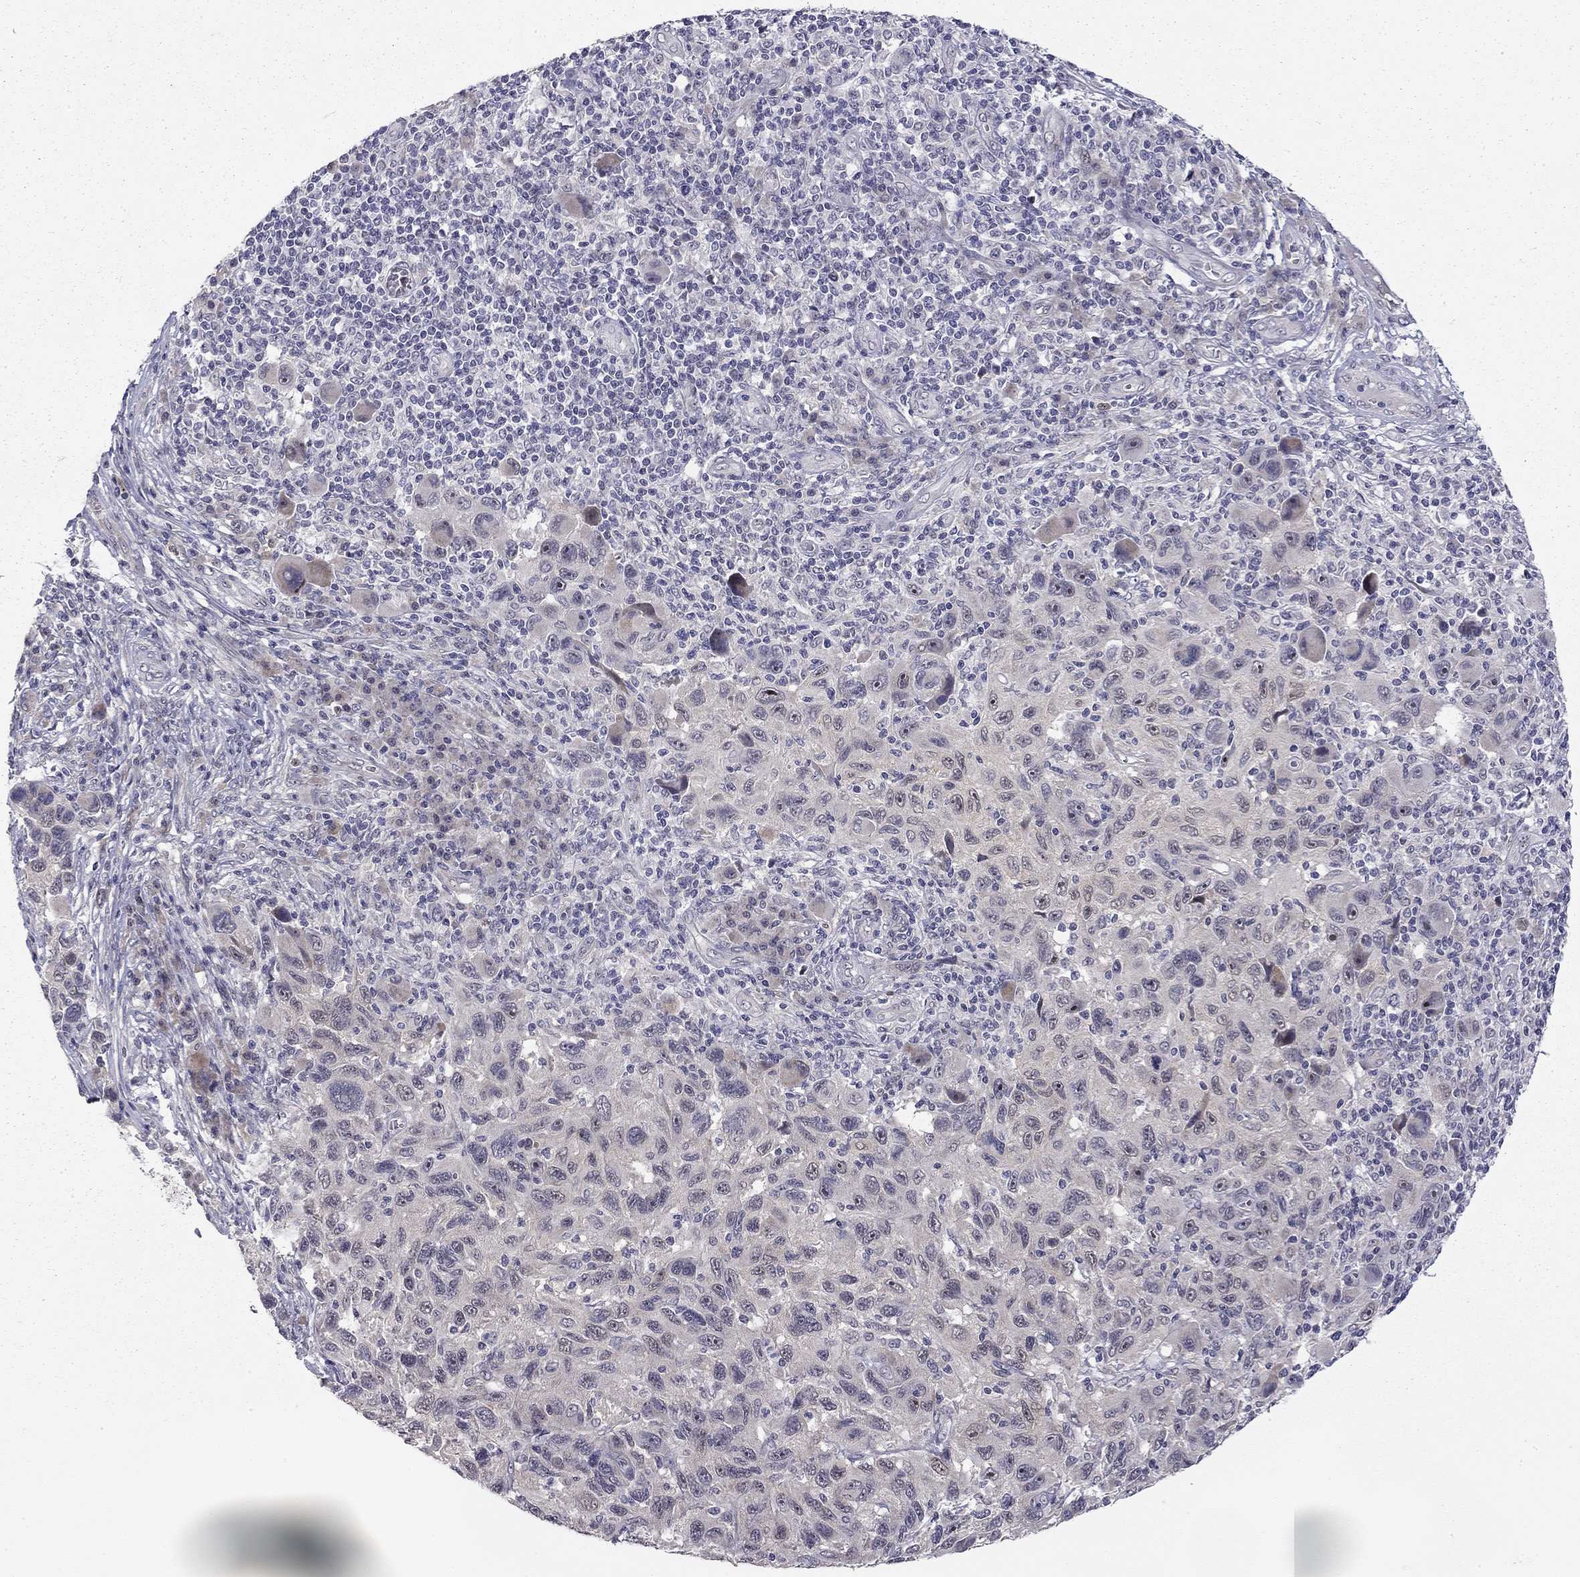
{"staining": {"intensity": "moderate", "quantity": "<25%", "location": "nuclear"}, "tissue": "melanoma", "cell_type": "Tumor cells", "image_type": "cancer", "snomed": [{"axis": "morphology", "description": "Malignant melanoma, NOS"}, {"axis": "topography", "description": "Skin"}], "caption": "IHC (DAB (3,3'-diaminobenzidine)) staining of melanoma demonstrates moderate nuclear protein expression in approximately <25% of tumor cells.", "gene": "STXBP6", "patient": {"sex": "male", "age": 53}}